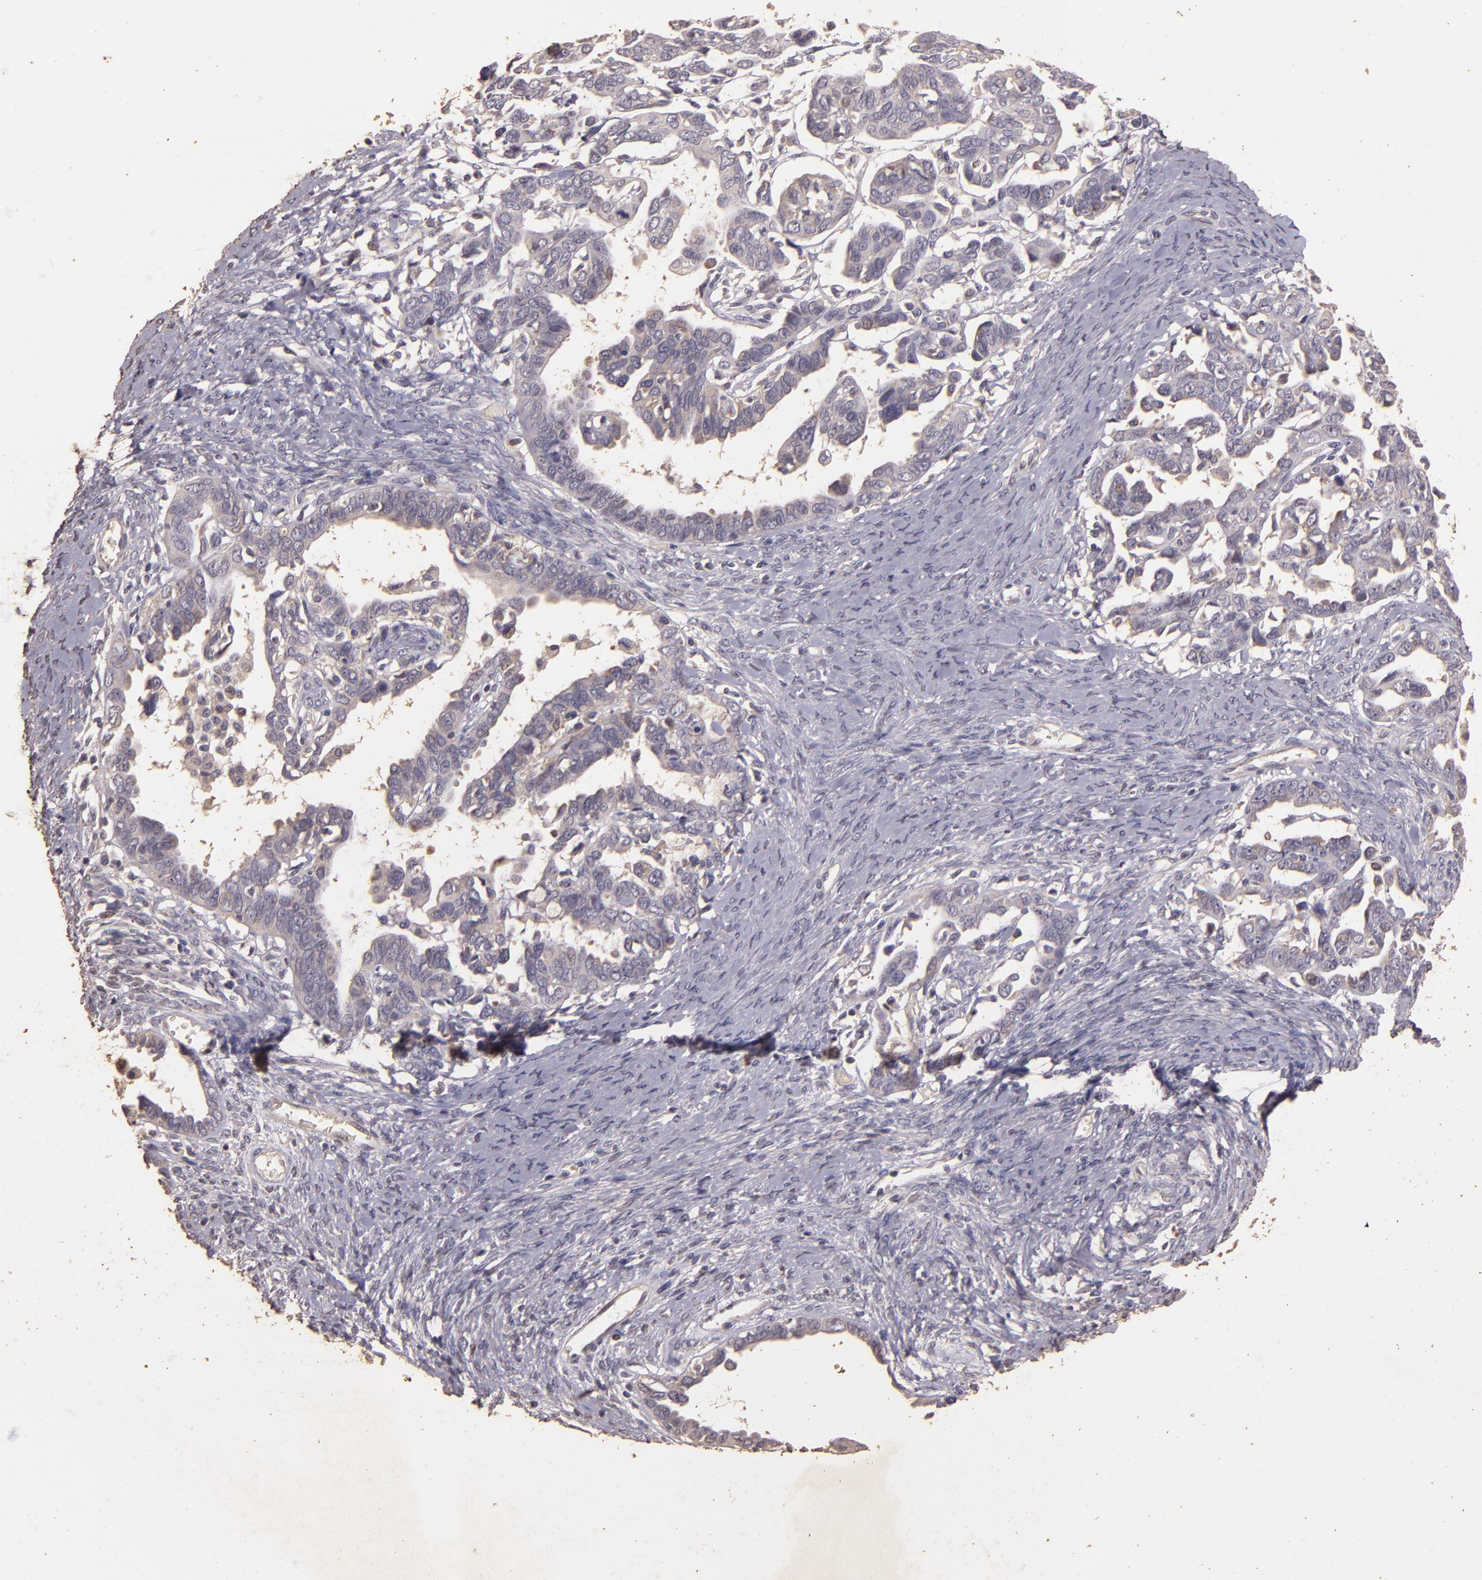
{"staining": {"intensity": "negative", "quantity": "none", "location": "none"}, "tissue": "ovarian cancer", "cell_type": "Tumor cells", "image_type": "cancer", "snomed": [{"axis": "morphology", "description": "Cystadenocarcinoma, serous, NOS"}, {"axis": "topography", "description": "Ovary"}], "caption": "Ovarian serous cystadenocarcinoma stained for a protein using immunohistochemistry (IHC) reveals no staining tumor cells.", "gene": "BCL2L13", "patient": {"sex": "female", "age": 69}}